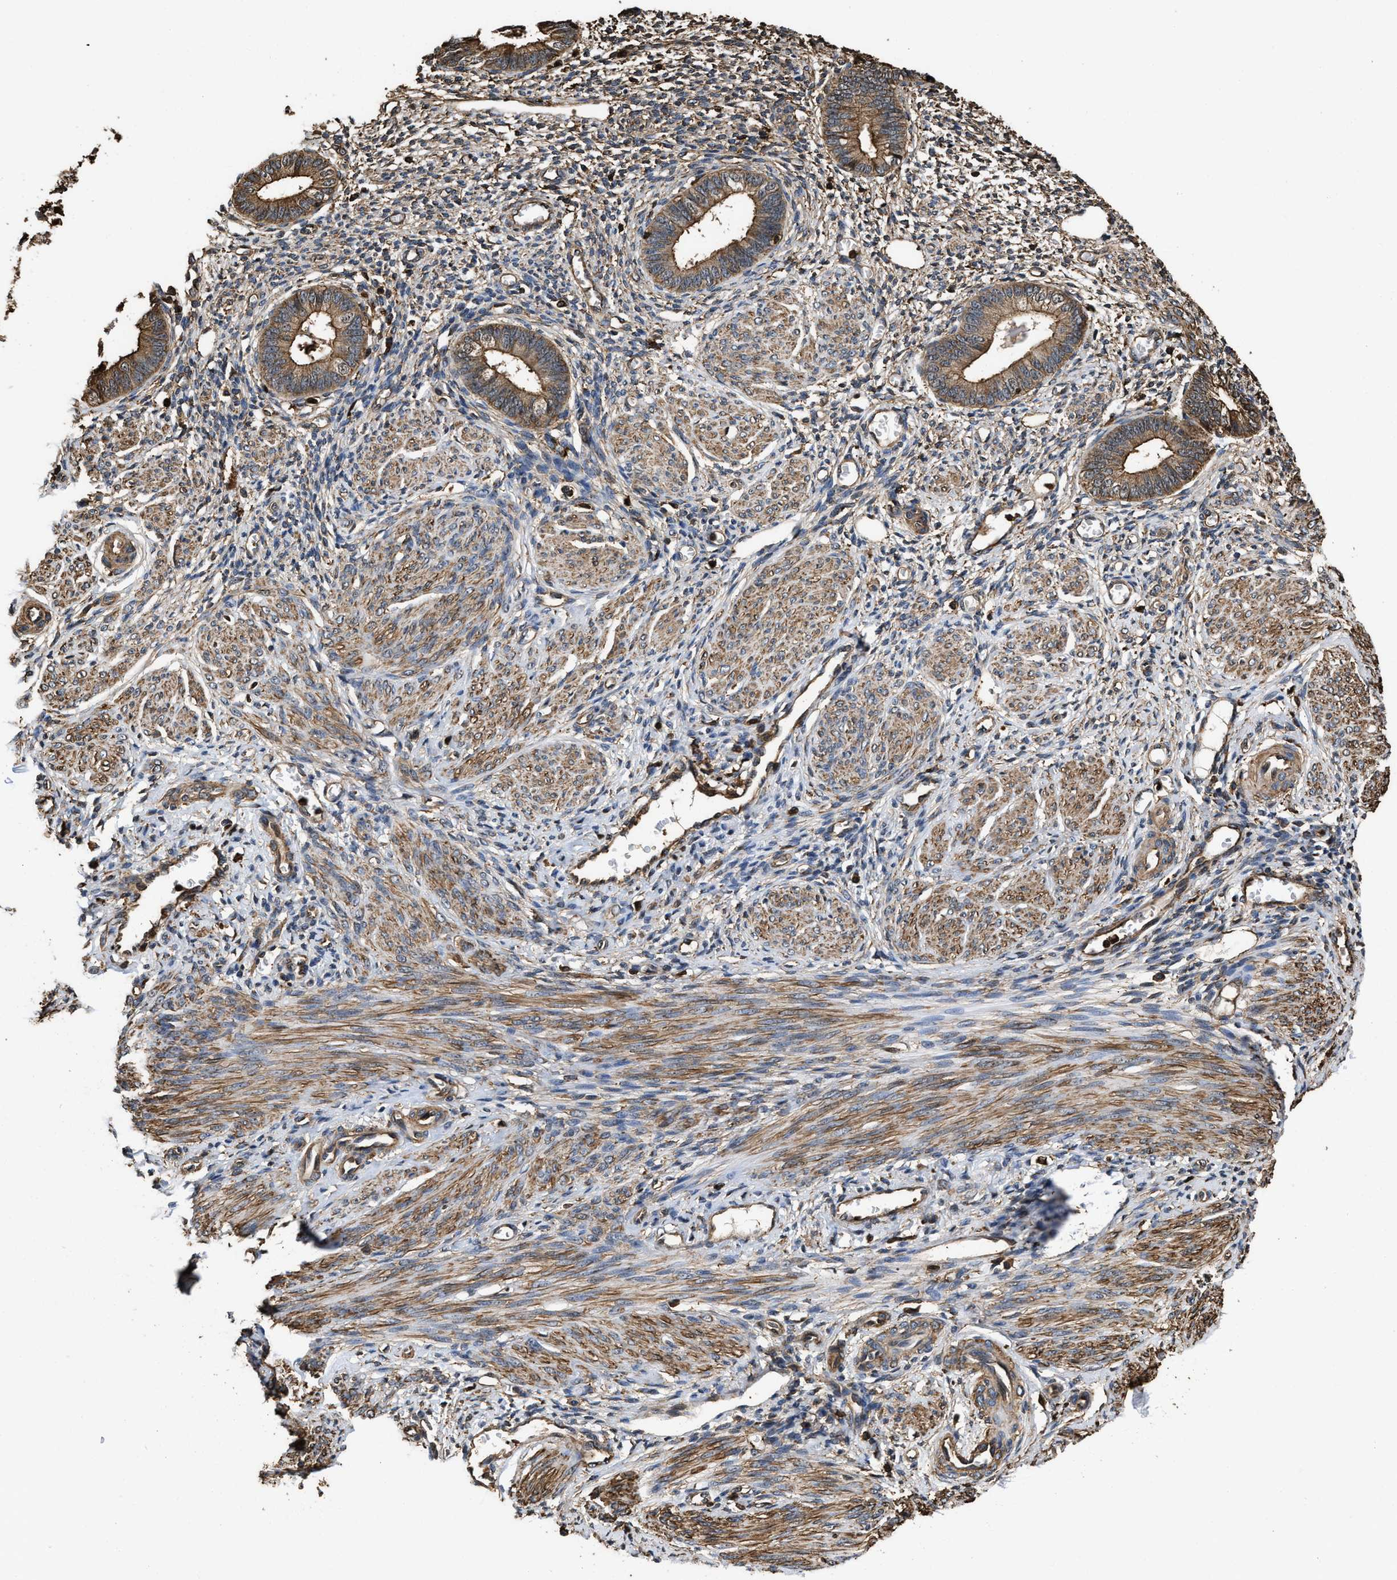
{"staining": {"intensity": "moderate", "quantity": "25%-75%", "location": "cytoplasmic/membranous"}, "tissue": "endometrium", "cell_type": "Cells in endometrial stroma", "image_type": "normal", "snomed": [{"axis": "morphology", "description": "Normal tissue, NOS"}, {"axis": "topography", "description": "Endometrium"}], "caption": "Brown immunohistochemical staining in unremarkable endometrium reveals moderate cytoplasmic/membranous positivity in about 25%-75% of cells in endometrial stroma. (Brightfield microscopy of DAB IHC at high magnification).", "gene": "KBTBD2", "patient": {"sex": "female", "age": 46}}